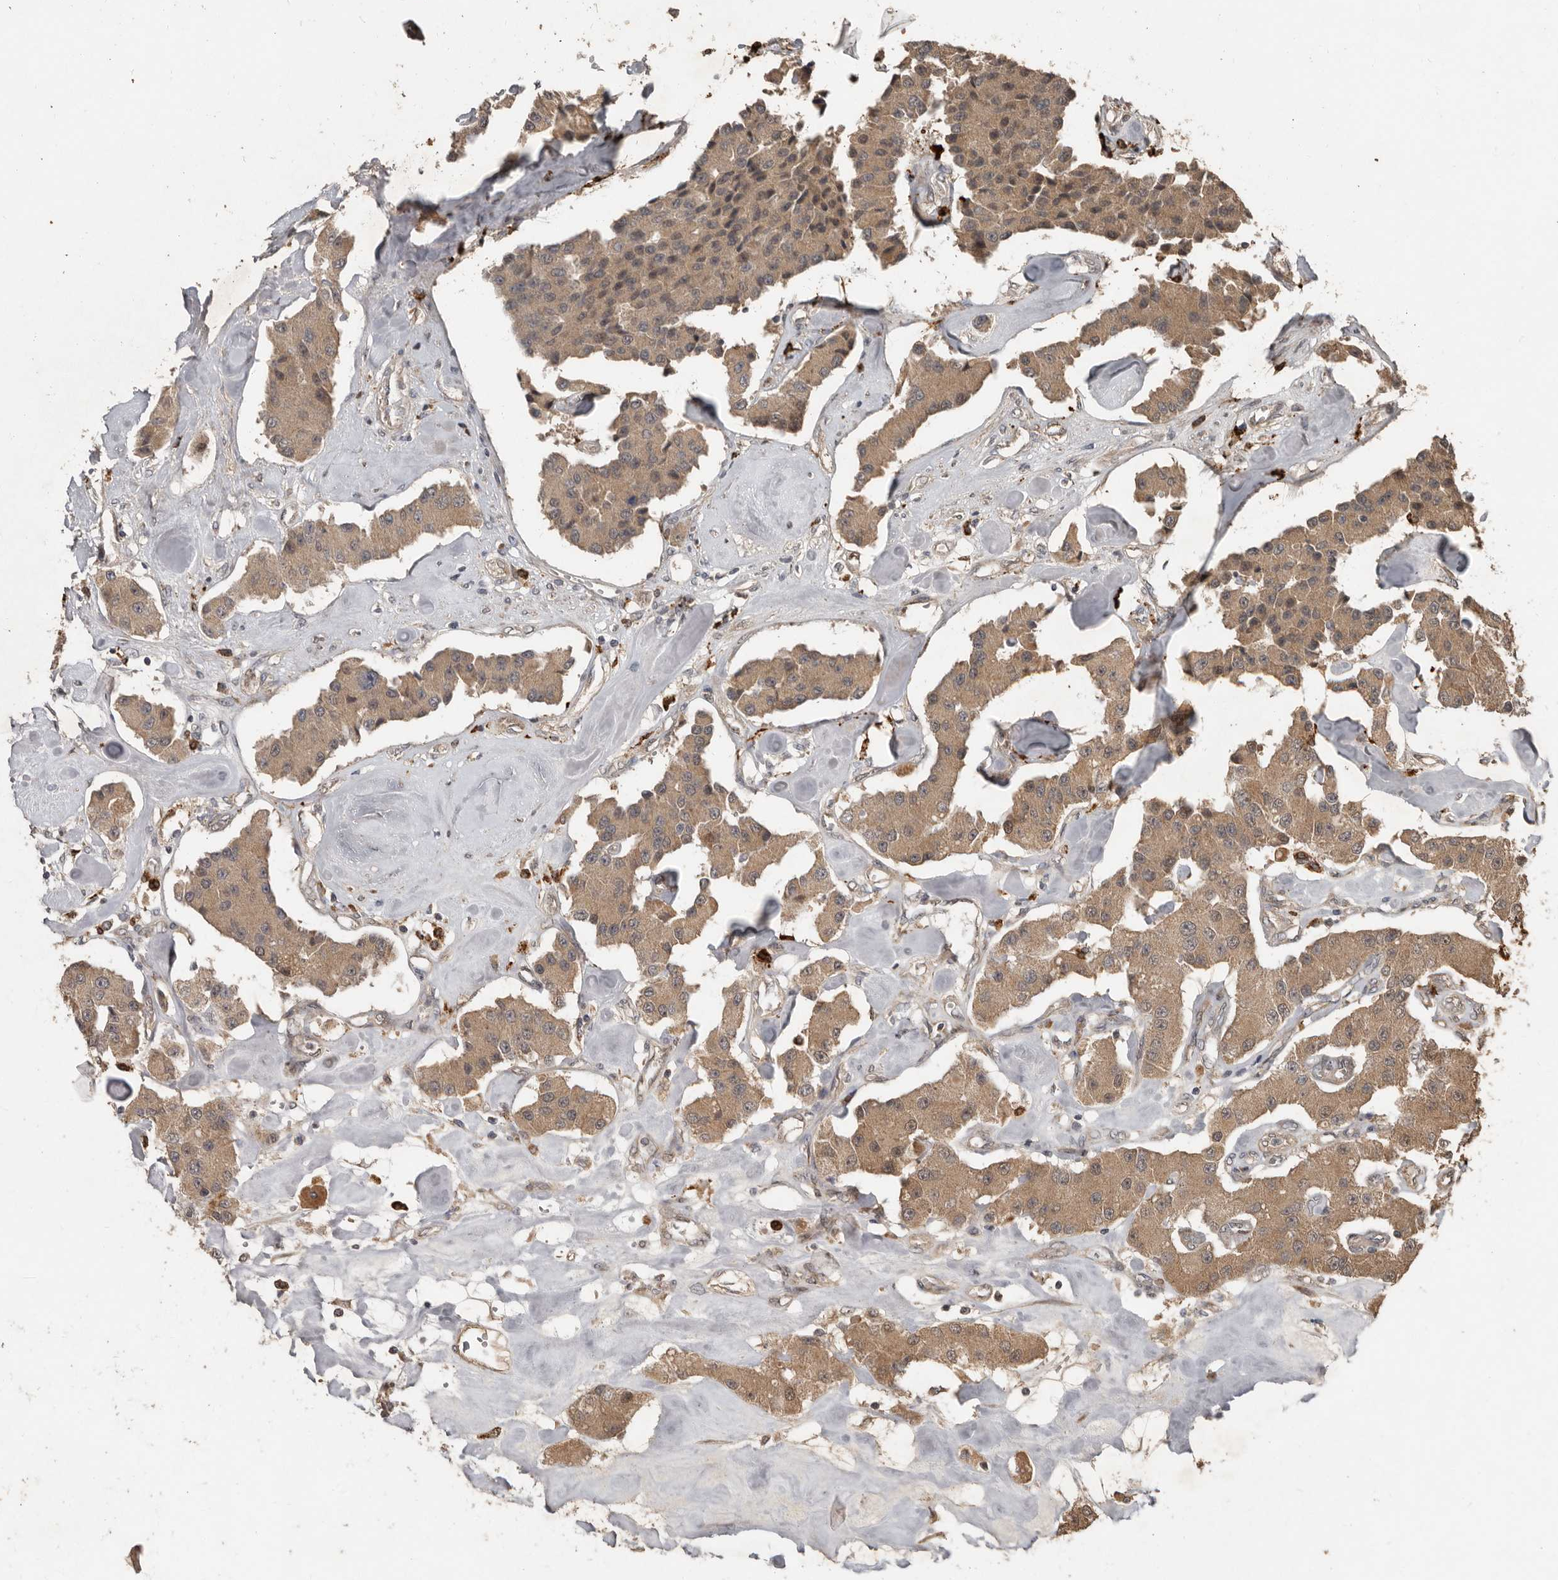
{"staining": {"intensity": "moderate", "quantity": ">75%", "location": "cytoplasmic/membranous"}, "tissue": "carcinoid", "cell_type": "Tumor cells", "image_type": "cancer", "snomed": [{"axis": "morphology", "description": "Carcinoid, malignant, NOS"}, {"axis": "topography", "description": "Pancreas"}], "caption": "Human carcinoid stained with a protein marker reveals moderate staining in tumor cells.", "gene": "KIF26B", "patient": {"sex": "male", "age": 41}}